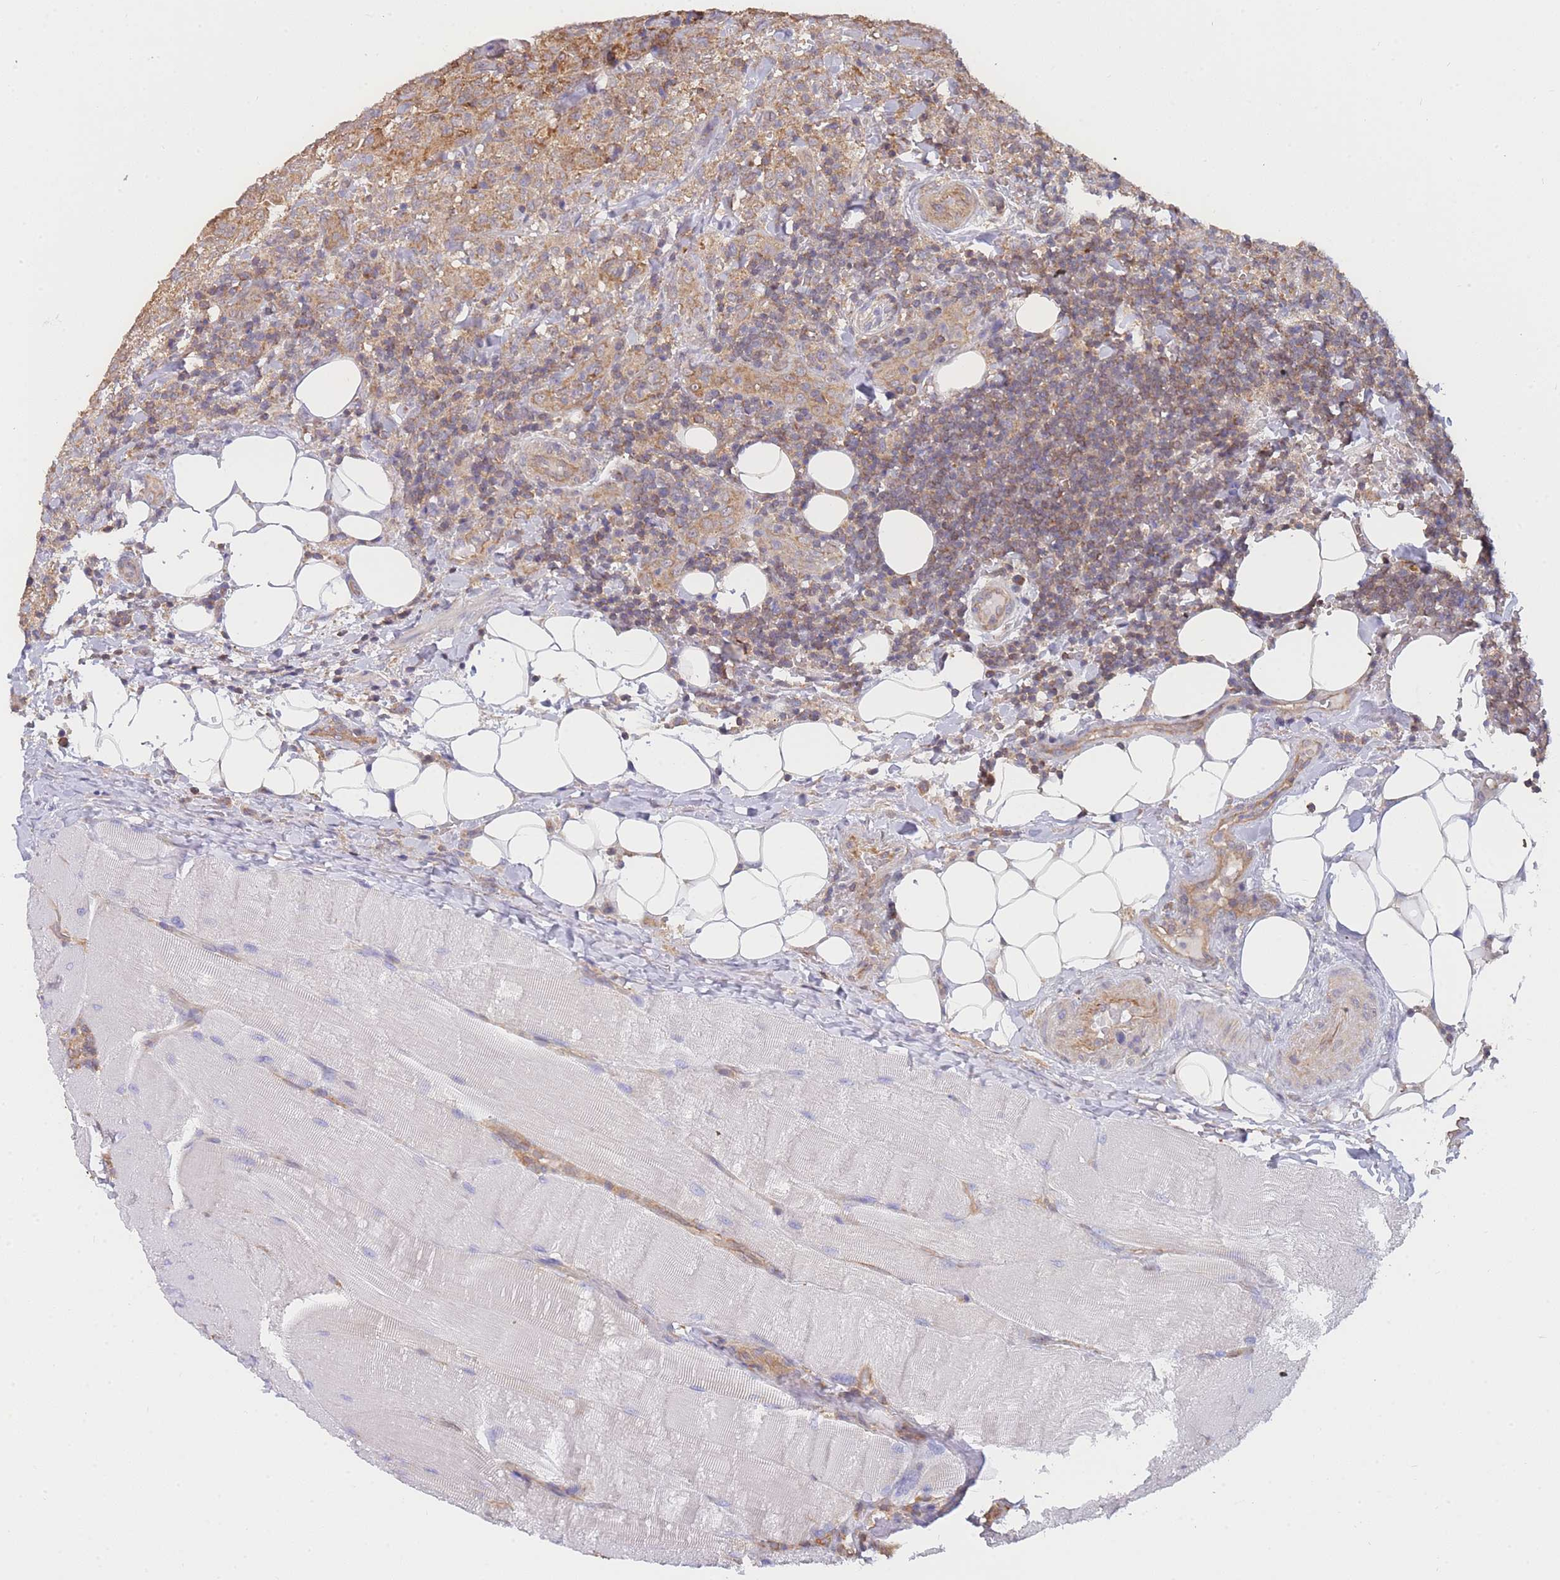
{"staining": {"intensity": "moderate", "quantity": ">75%", "location": "cytoplasmic/membranous"}, "tissue": "thyroid cancer", "cell_type": "Tumor cells", "image_type": "cancer", "snomed": [{"axis": "morphology", "description": "Papillary adenocarcinoma, NOS"}, {"axis": "topography", "description": "Thyroid gland"}], "caption": "DAB immunohistochemical staining of thyroid cancer (papillary adenocarcinoma) exhibits moderate cytoplasmic/membranous protein staining in approximately >75% of tumor cells.", "gene": "MRPS18B", "patient": {"sex": "male", "age": 61}}